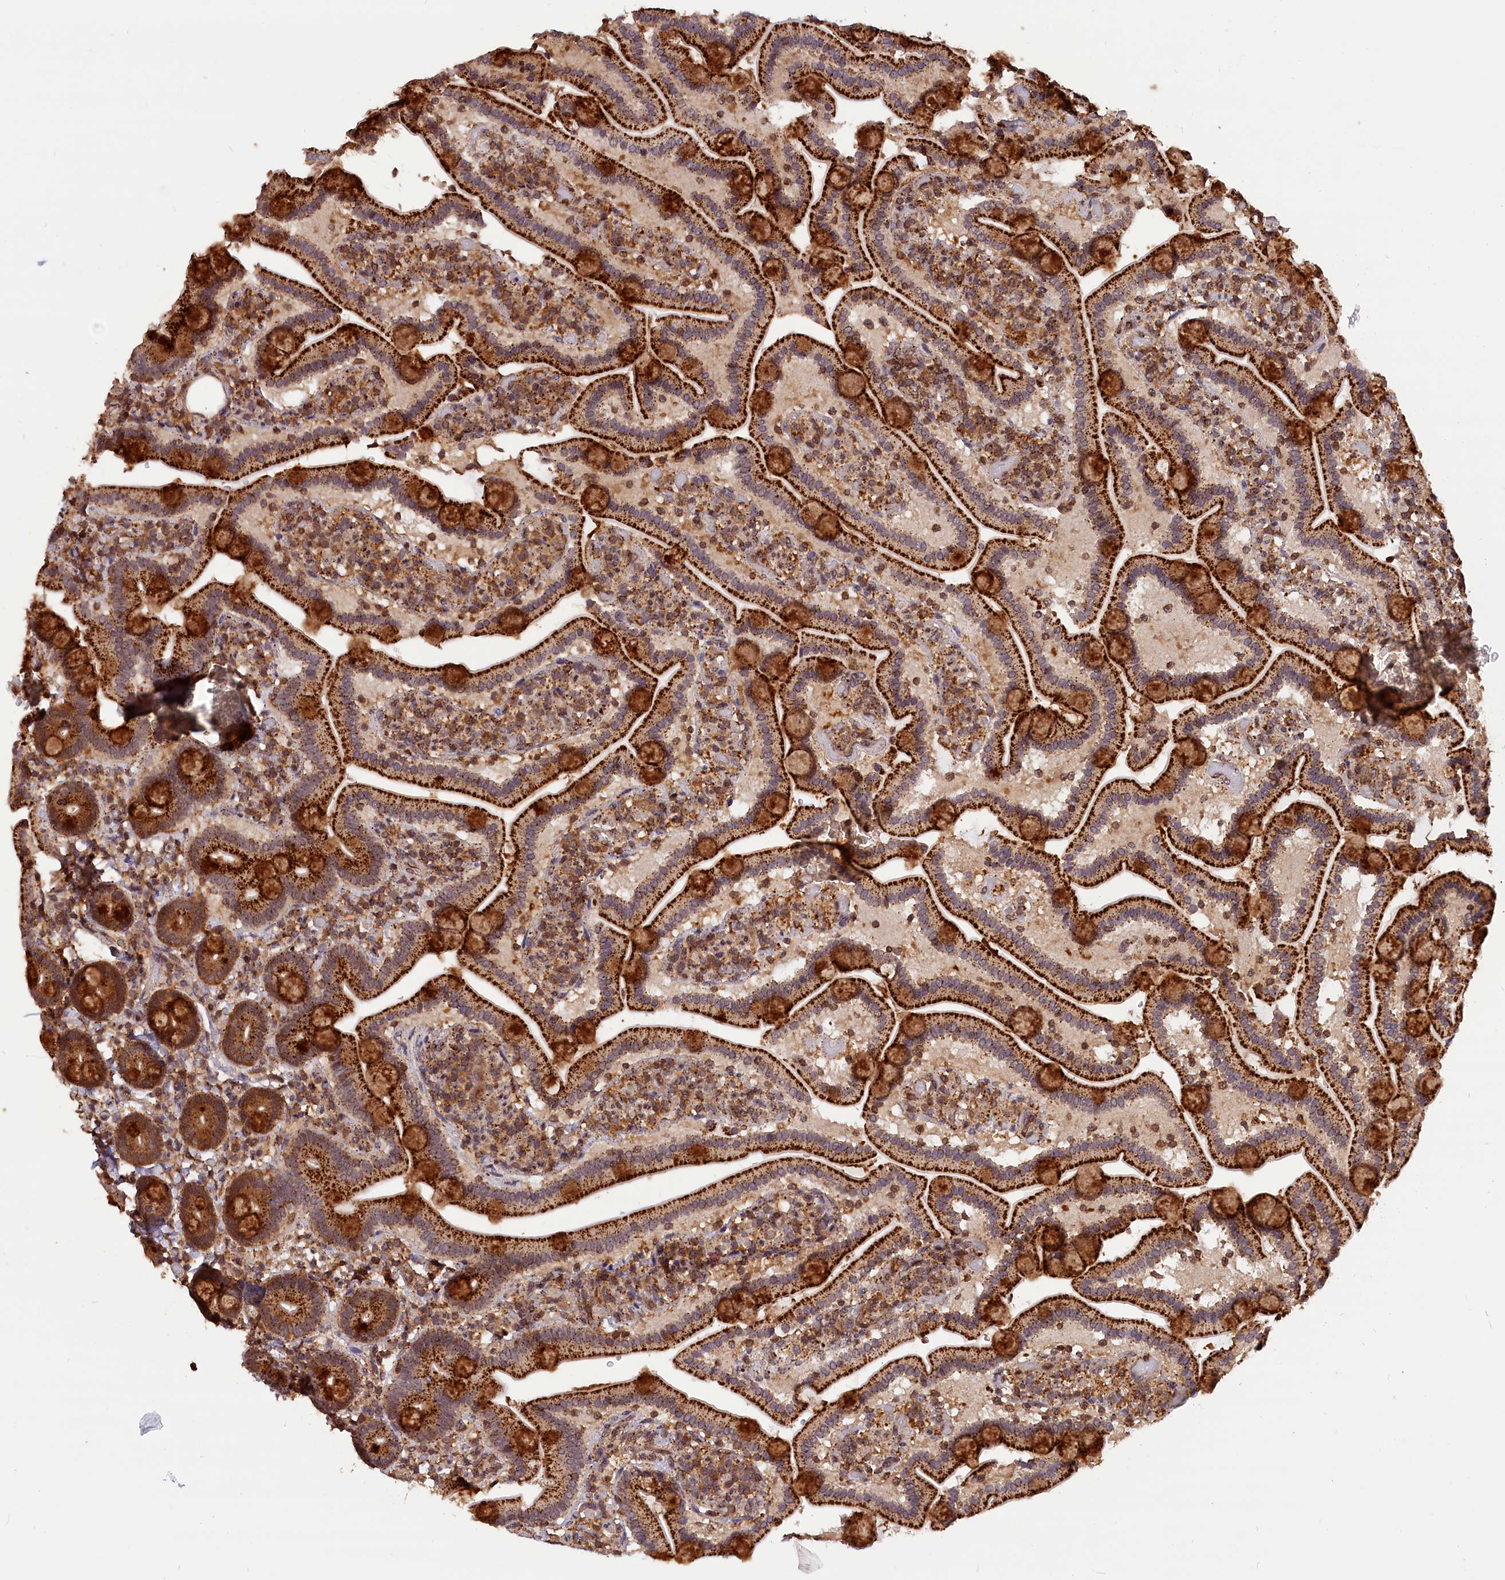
{"staining": {"intensity": "strong", "quantity": ">75%", "location": "cytoplasmic/membranous"}, "tissue": "duodenum", "cell_type": "Glandular cells", "image_type": "normal", "snomed": [{"axis": "morphology", "description": "Normal tissue, NOS"}, {"axis": "topography", "description": "Duodenum"}], "caption": "Brown immunohistochemical staining in normal human duodenum exhibits strong cytoplasmic/membranous positivity in approximately >75% of glandular cells.", "gene": "IST1", "patient": {"sex": "male", "age": 55}}